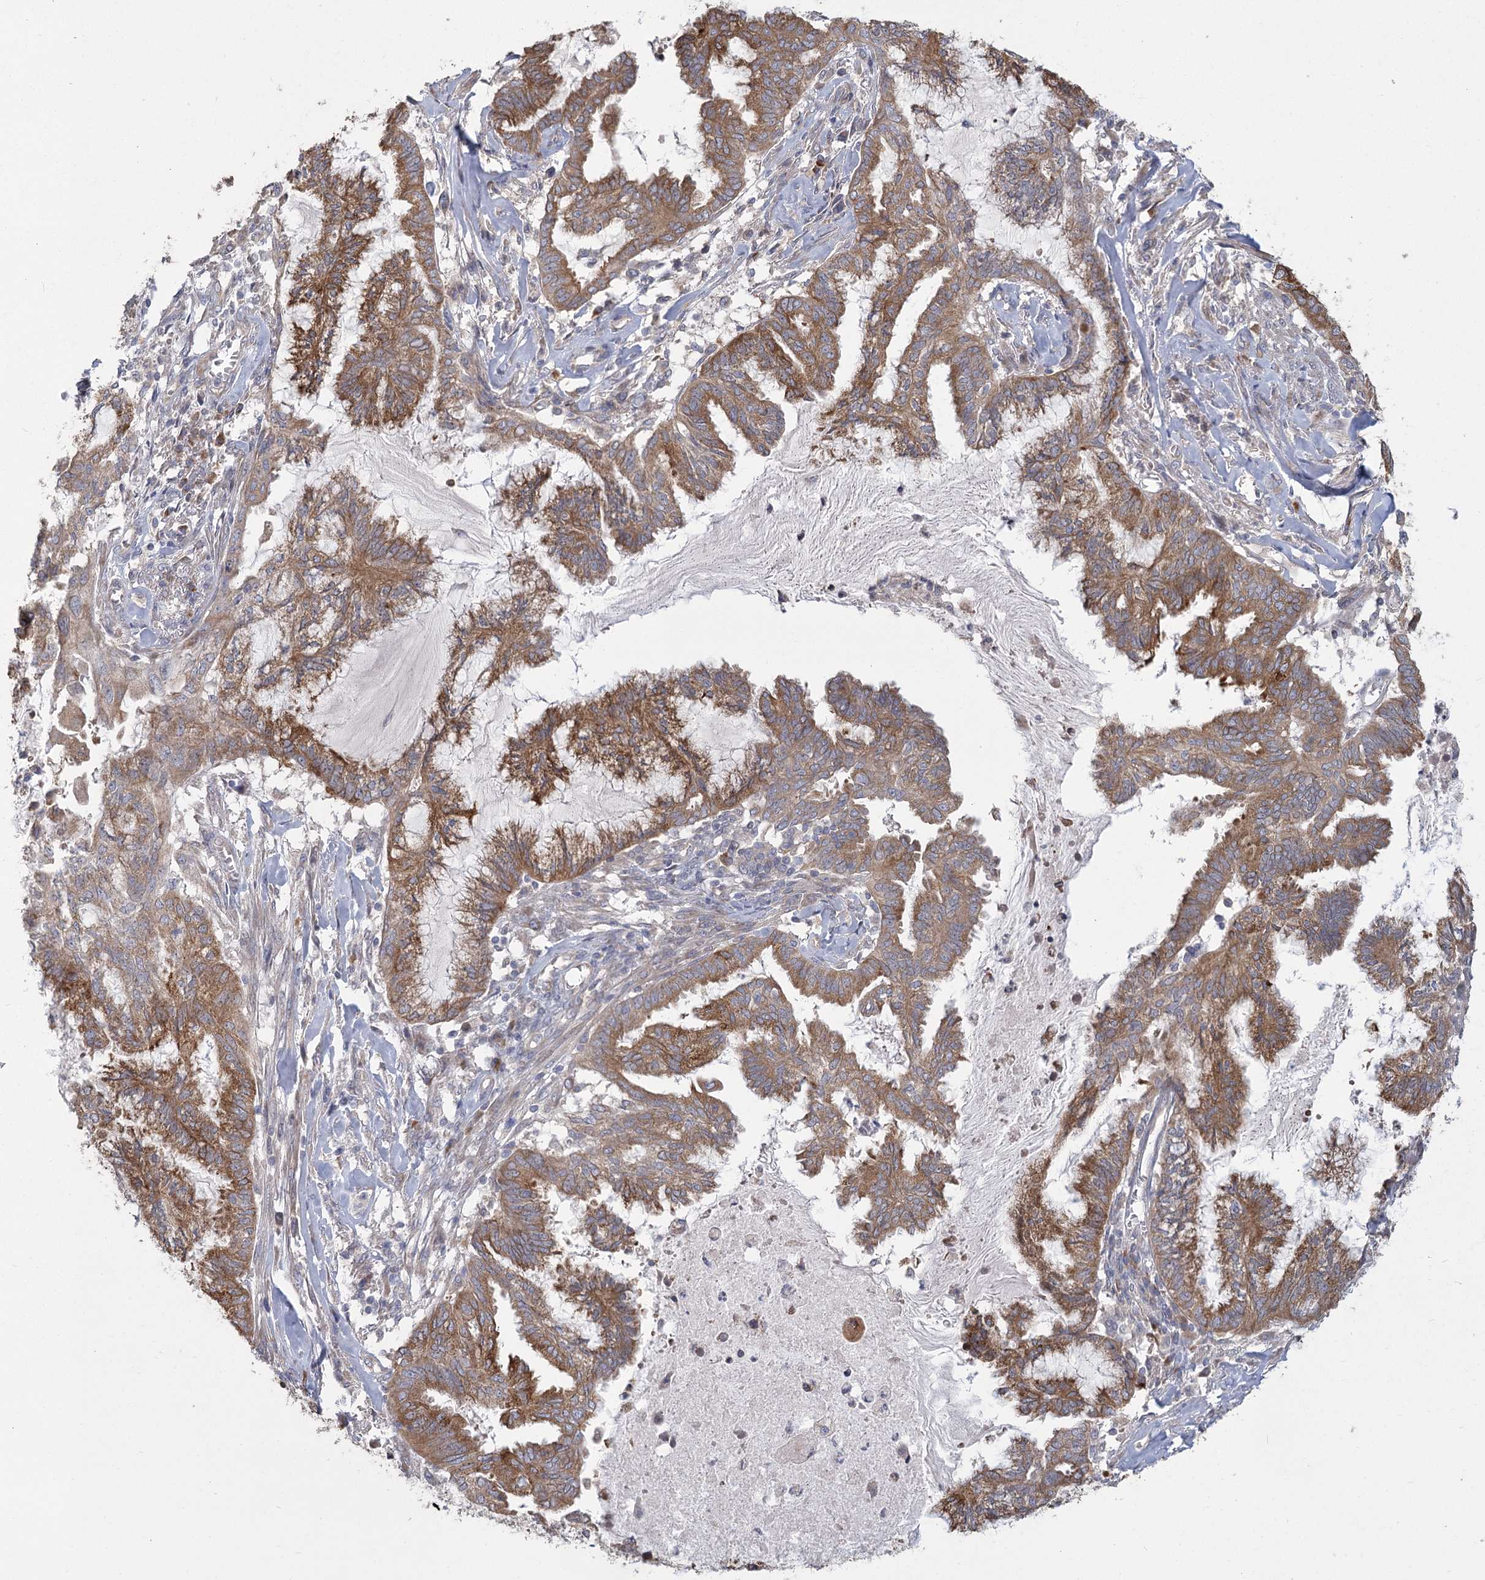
{"staining": {"intensity": "moderate", "quantity": ">75%", "location": "cytoplasmic/membranous"}, "tissue": "endometrial cancer", "cell_type": "Tumor cells", "image_type": "cancer", "snomed": [{"axis": "morphology", "description": "Adenocarcinoma, NOS"}, {"axis": "topography", "description": "Endometrium"}], "caption": "Human endometrial cancer stained with a protein marker reveals moderate staining in tumor cells.", "gene": "CNTLN", "patient": {"sex": "female", "age": 86}}